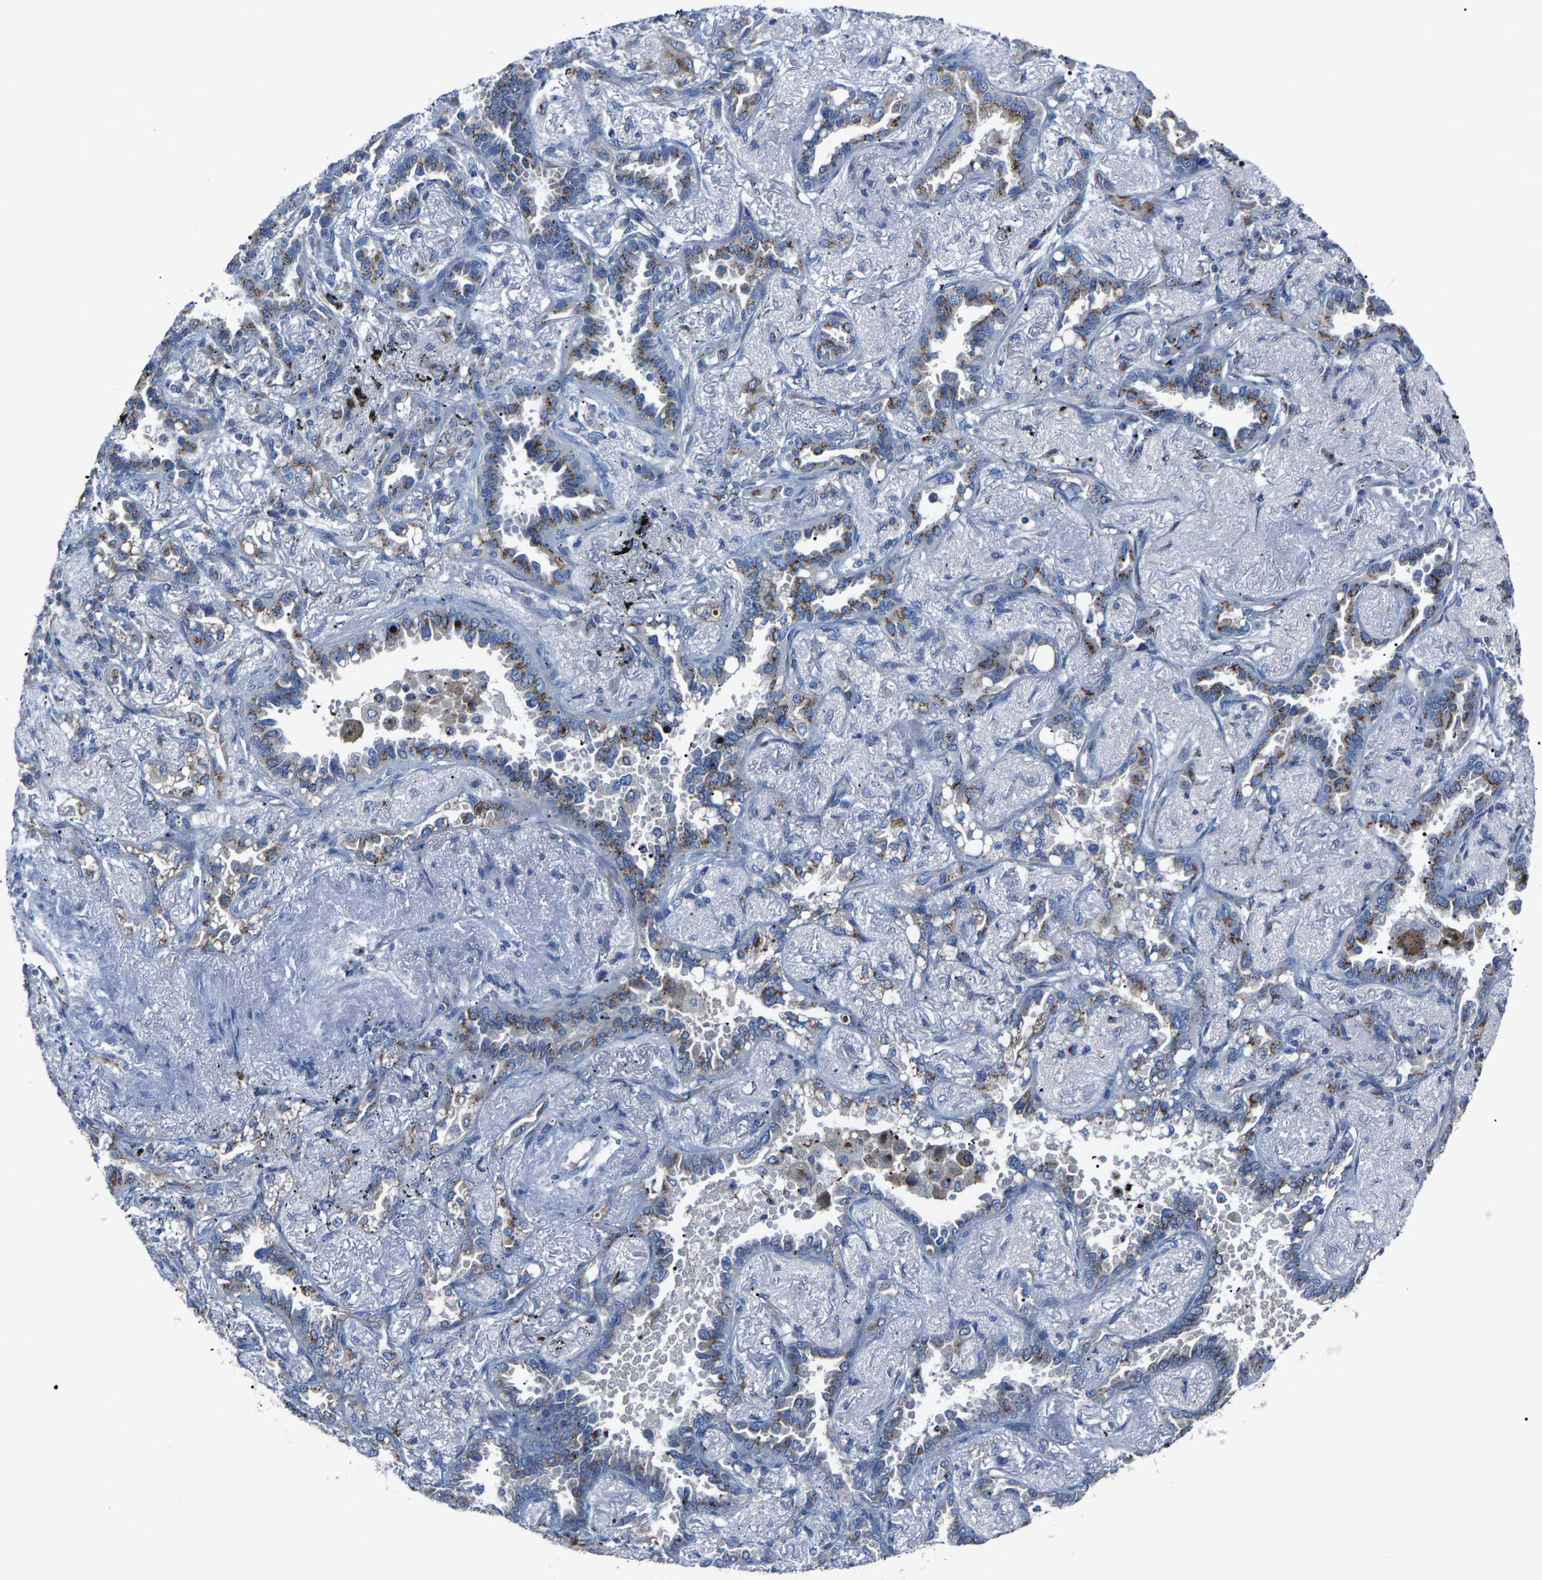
{"staining": {"intensity": "moderate", "quantity": "25%-75%", "location": "cytoplasmic/membranous"}, "tissue": "lung cancer", "cell_type": "Tumor cells", "image_type": "cancer", "snomed": [{"axis": "morphology", "description": "Adenocarcinoma, NOS"}, {"axis": "topography", "description": "Lung"}], "caption": "This is an image of IHC staining of lung adenocarcinoma, which shows moderate expression in the cytoplasmic/membranous of tumor cells.", "gene": "CANT1", "patient": {"sex": "male", "age": 59}}